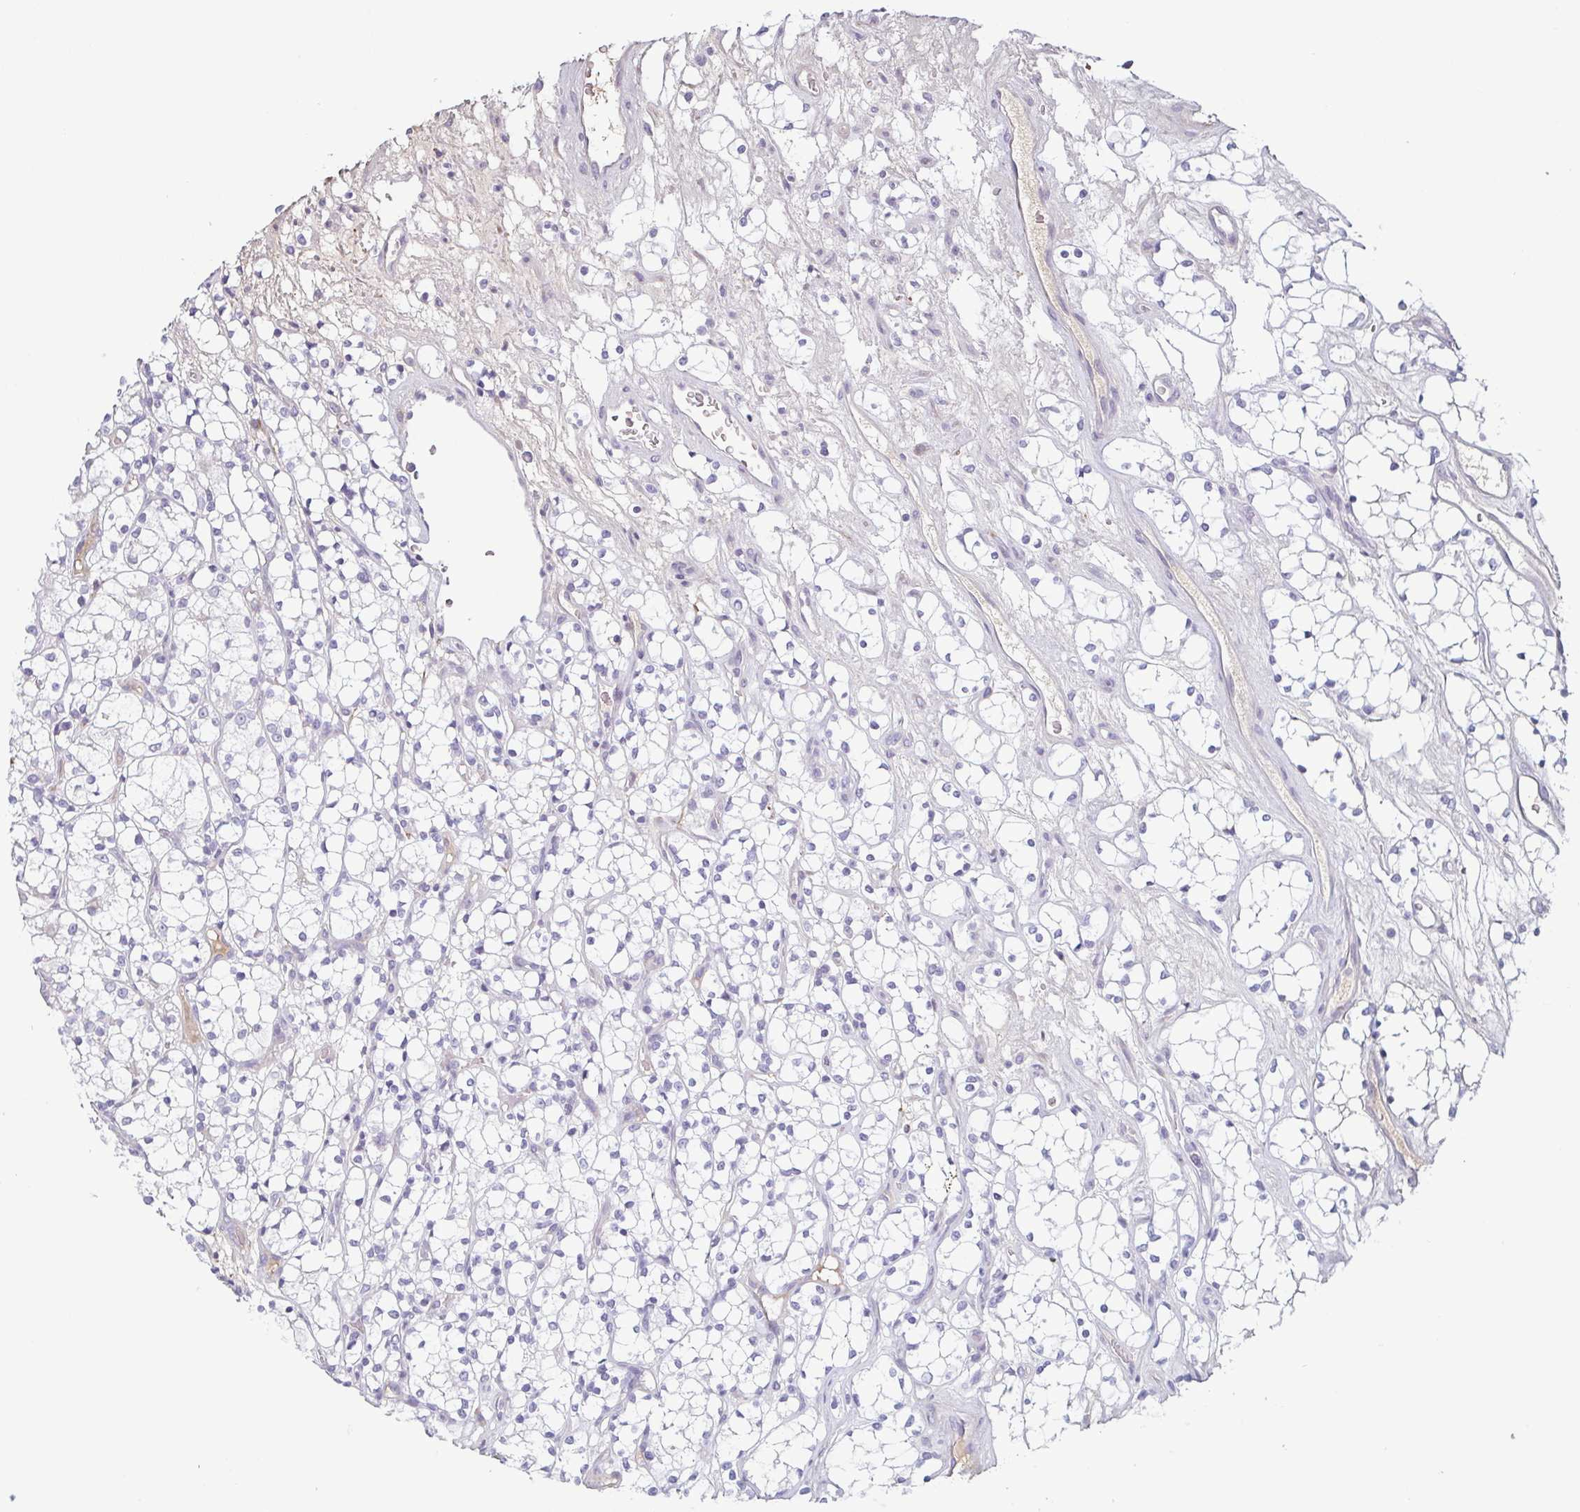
{"staining": {"intensity": "negative", "quantity": "none", "location": "none"}, "tissue": "renal cancer", "cell_type": "Tumor cells", "image_type": "cancer", "snomed": [{"axis": "morphology", "description": "Adenocarcinoma, NOS"}, {"axis": "topography", "description": "Kidney"}], "caption": "Immunohistochemical staining of human renal cancer (adenocarcinoma) displays no significant positivity in tumor cells.", "gene": "ECM1", "patient": {"sex": "female", "age": 69}}